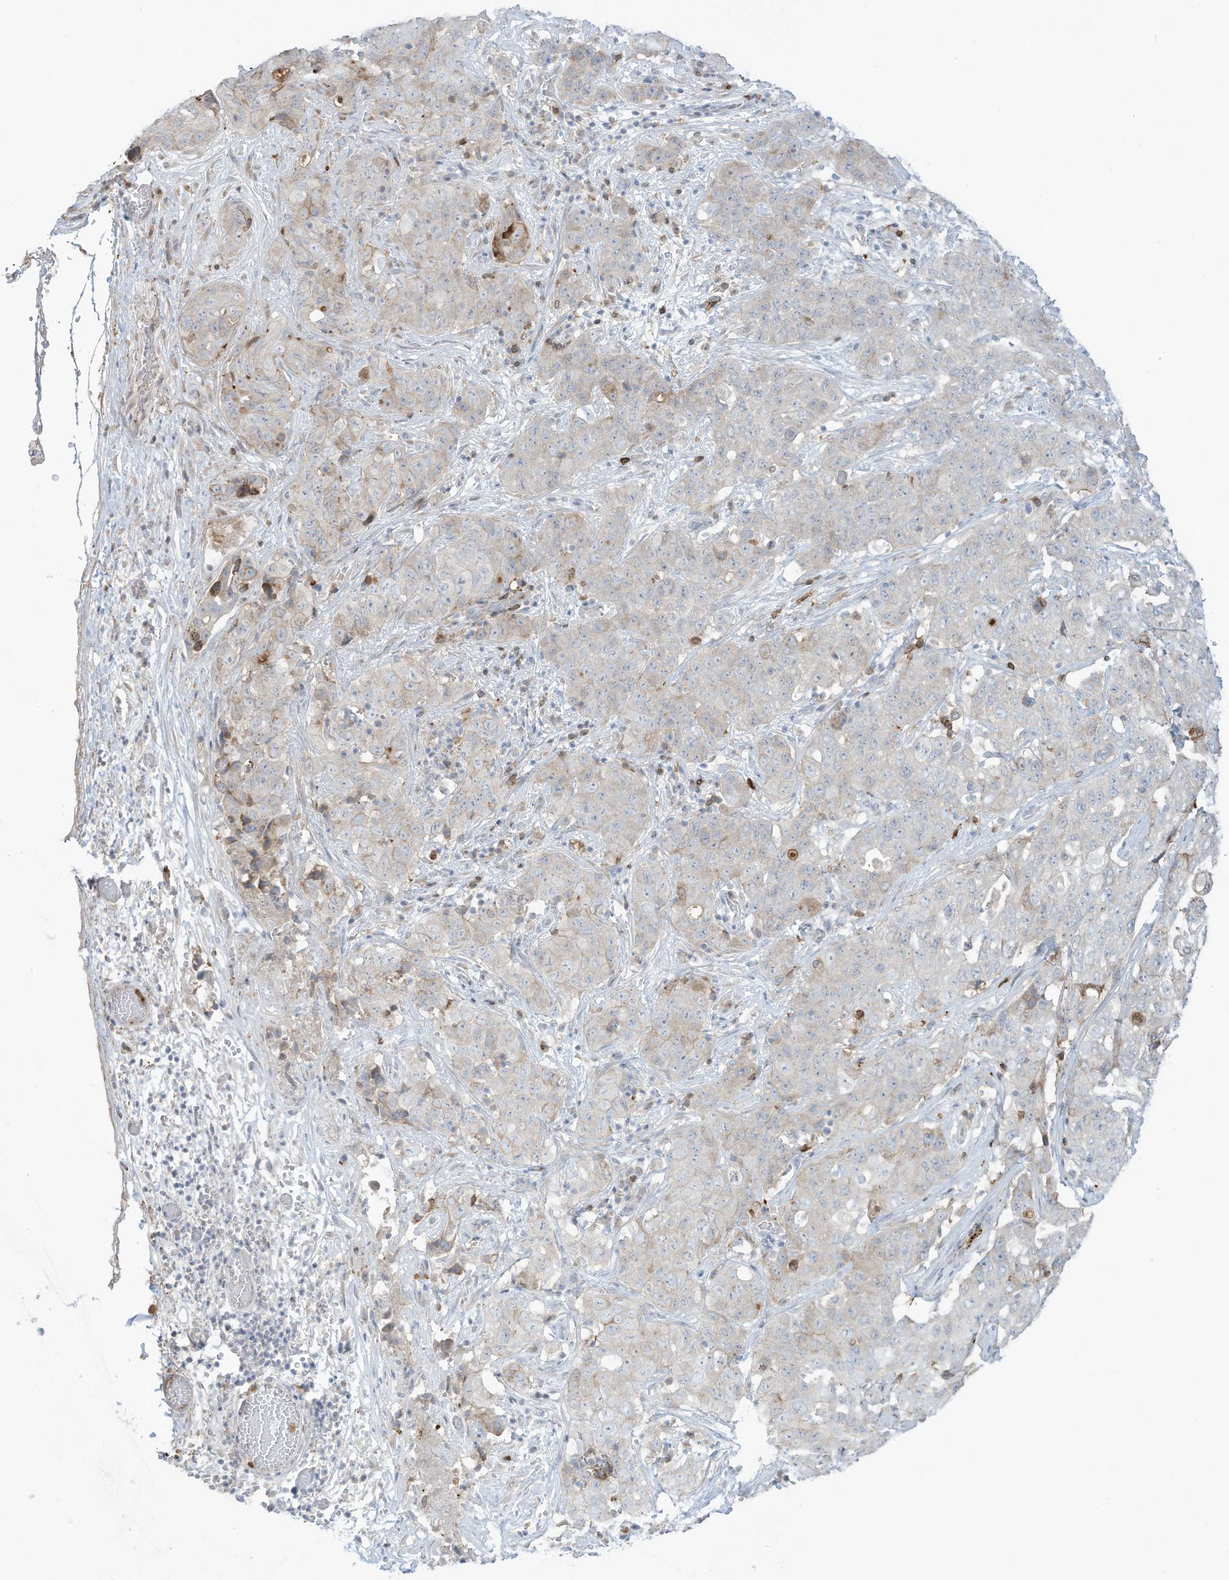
{"staining": {"intensity": "weak", "quantity": "<25%", "location": "cytoplasmic/membranous"}, "tissue": "stomach cancer", "cell_type": "Tumor cells", "image_type": "cancer", "snomed": [{"axis": "morphology", "description": "Normal tissue, NOS"}, {"axis": "morphology", "description": "Adenocarcinoma, NOS"}, {"axis": "topography", "description": "Lymph node"}, {"axis": "topography", "description": "Stomach"}], "caption": "A high-resolution micrograph shows immunohistochemistry (IHC) staining of stomach cancer, which demonstrates no significant expression in tumor cells.", "gene": "NOTO", "patient": {"sex": "male", "age": 48}}